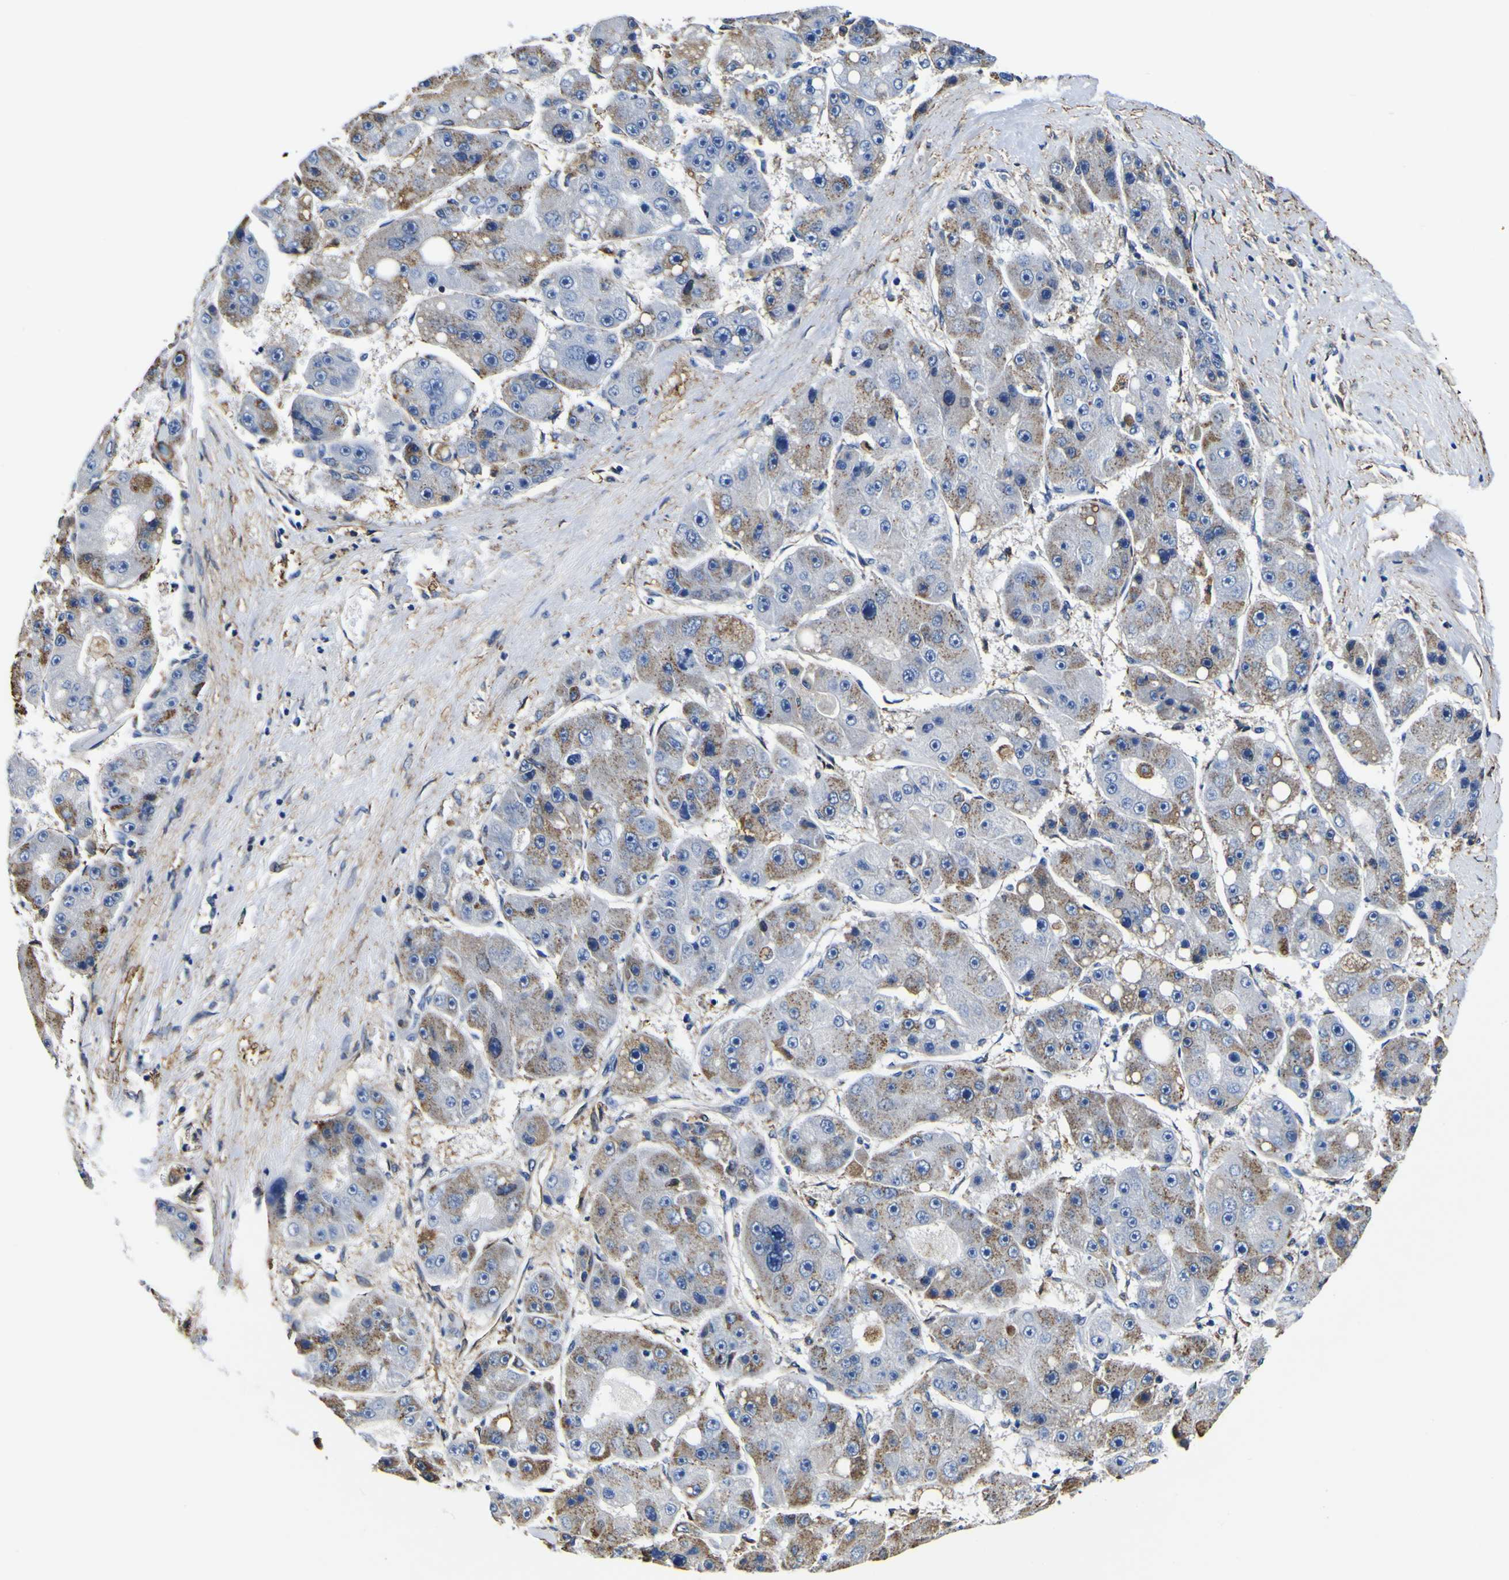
{"staining": {"intensity": "moderate", "quantity": "25%-75%", "location": "cytoplasmic/membranous"}, "tissue": "liver cancer", "cell_type": "Tumor cells", "image_type": "cancer", "snomed": [{"axis": "morphology", "description": "Carcinoma, Hepatocellular, NOS"}, {"axis": "topography", "description": "Liver"}], "caption": "Protein staining demonstrates moderate cytoplasmic/membranous expression in about 25%-75% of tumor cells in liver hepatocellular carcinoma.", "gene": "PXDN", "patient": {"sex": "female", "age": 61}}